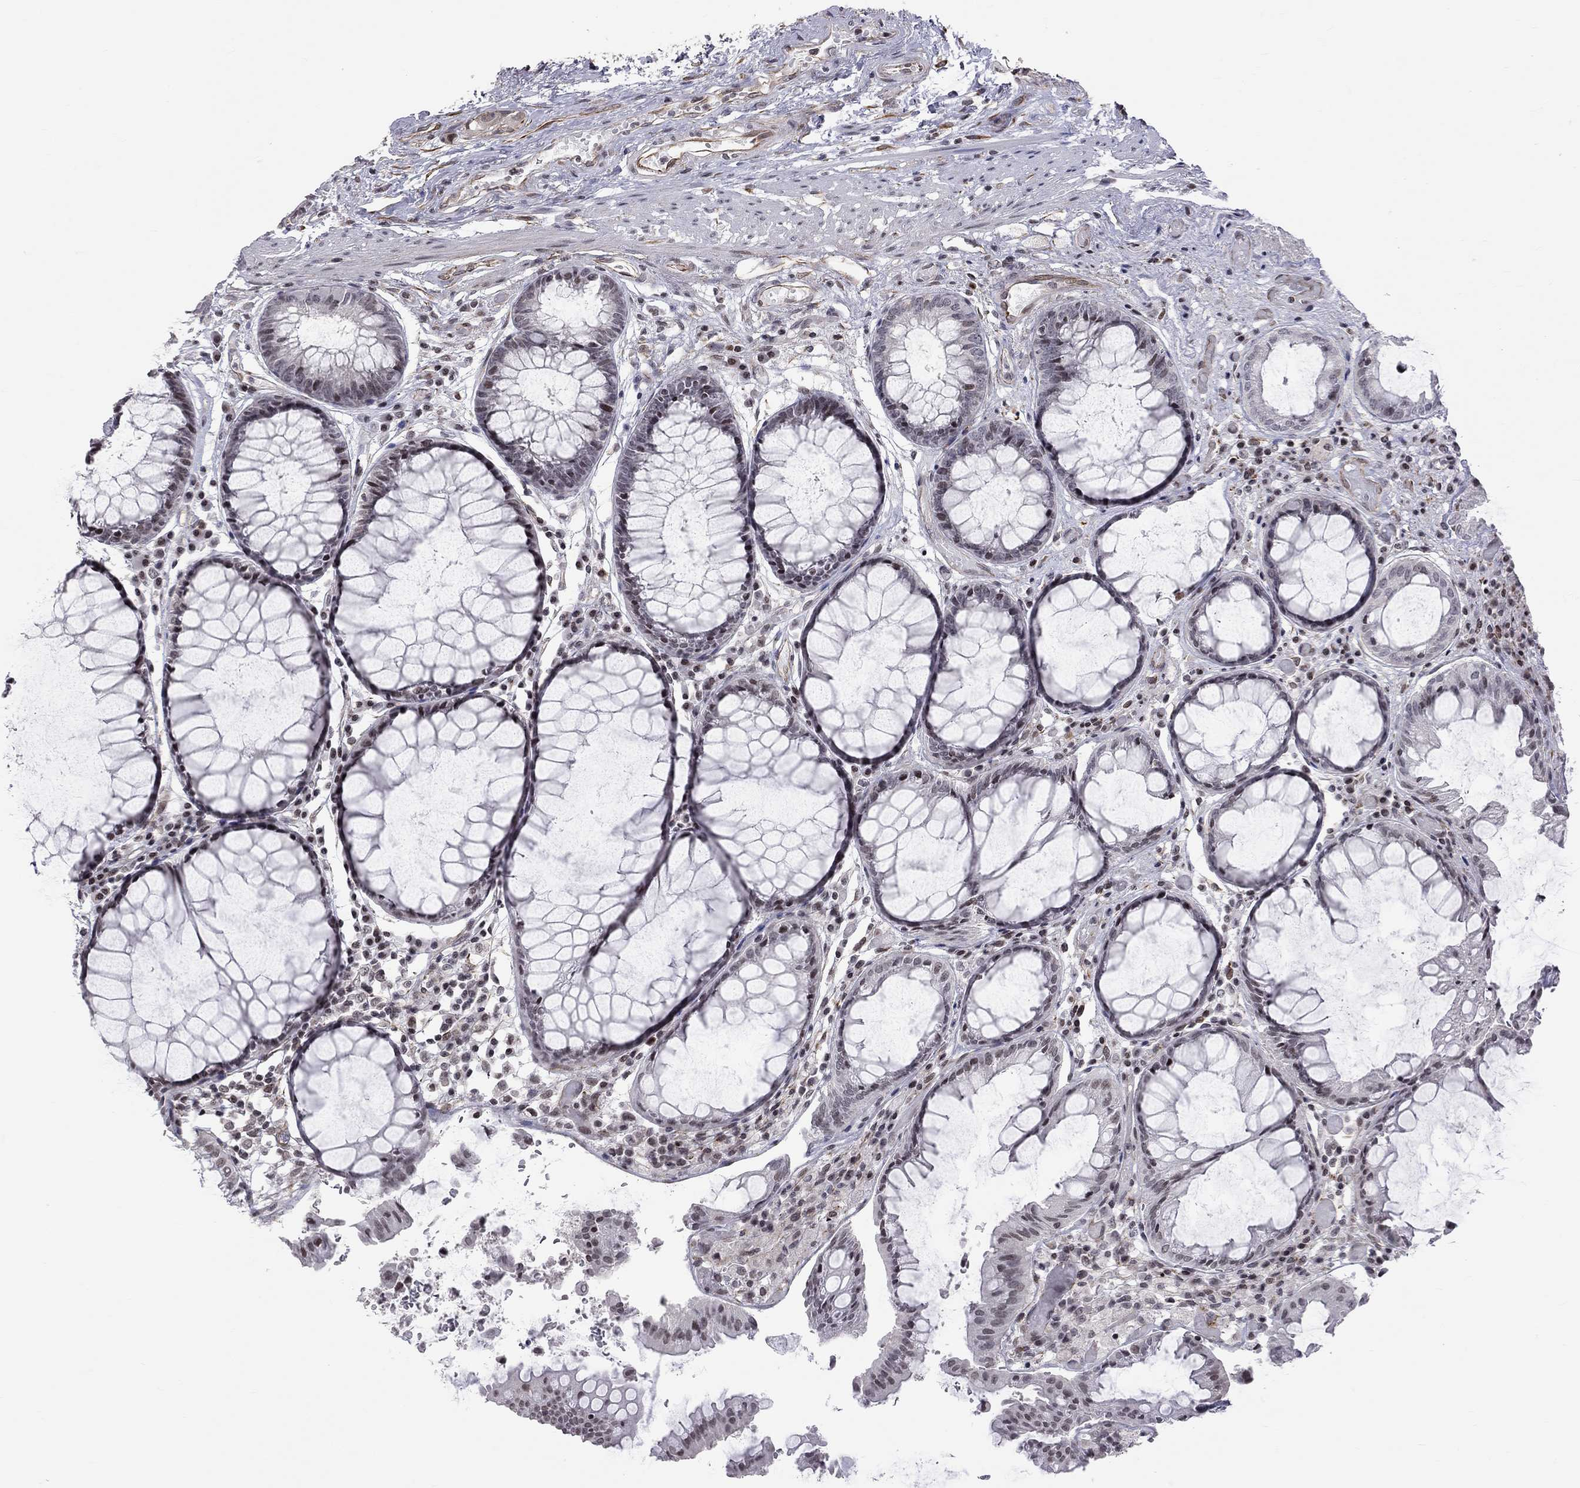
{"staining": {"intensity": "negative", "quantity": "none", "location": "none"}, "tissue": "rectum", "cell_type": "Glandular cells", "image_type": "normal", "snomed": [{"axis": "morphology", "description": "Normal tissue, NOS"}, {"axis": "topography", "description": "Rectum"}], "caption": "An image of human rectum is negative for staining in glandular cells. (Immunohistochemistry, brightfield microscopy, high magnification).", "gene": "MTNR1B", "patient": {"sex": "female", "age": 68}}